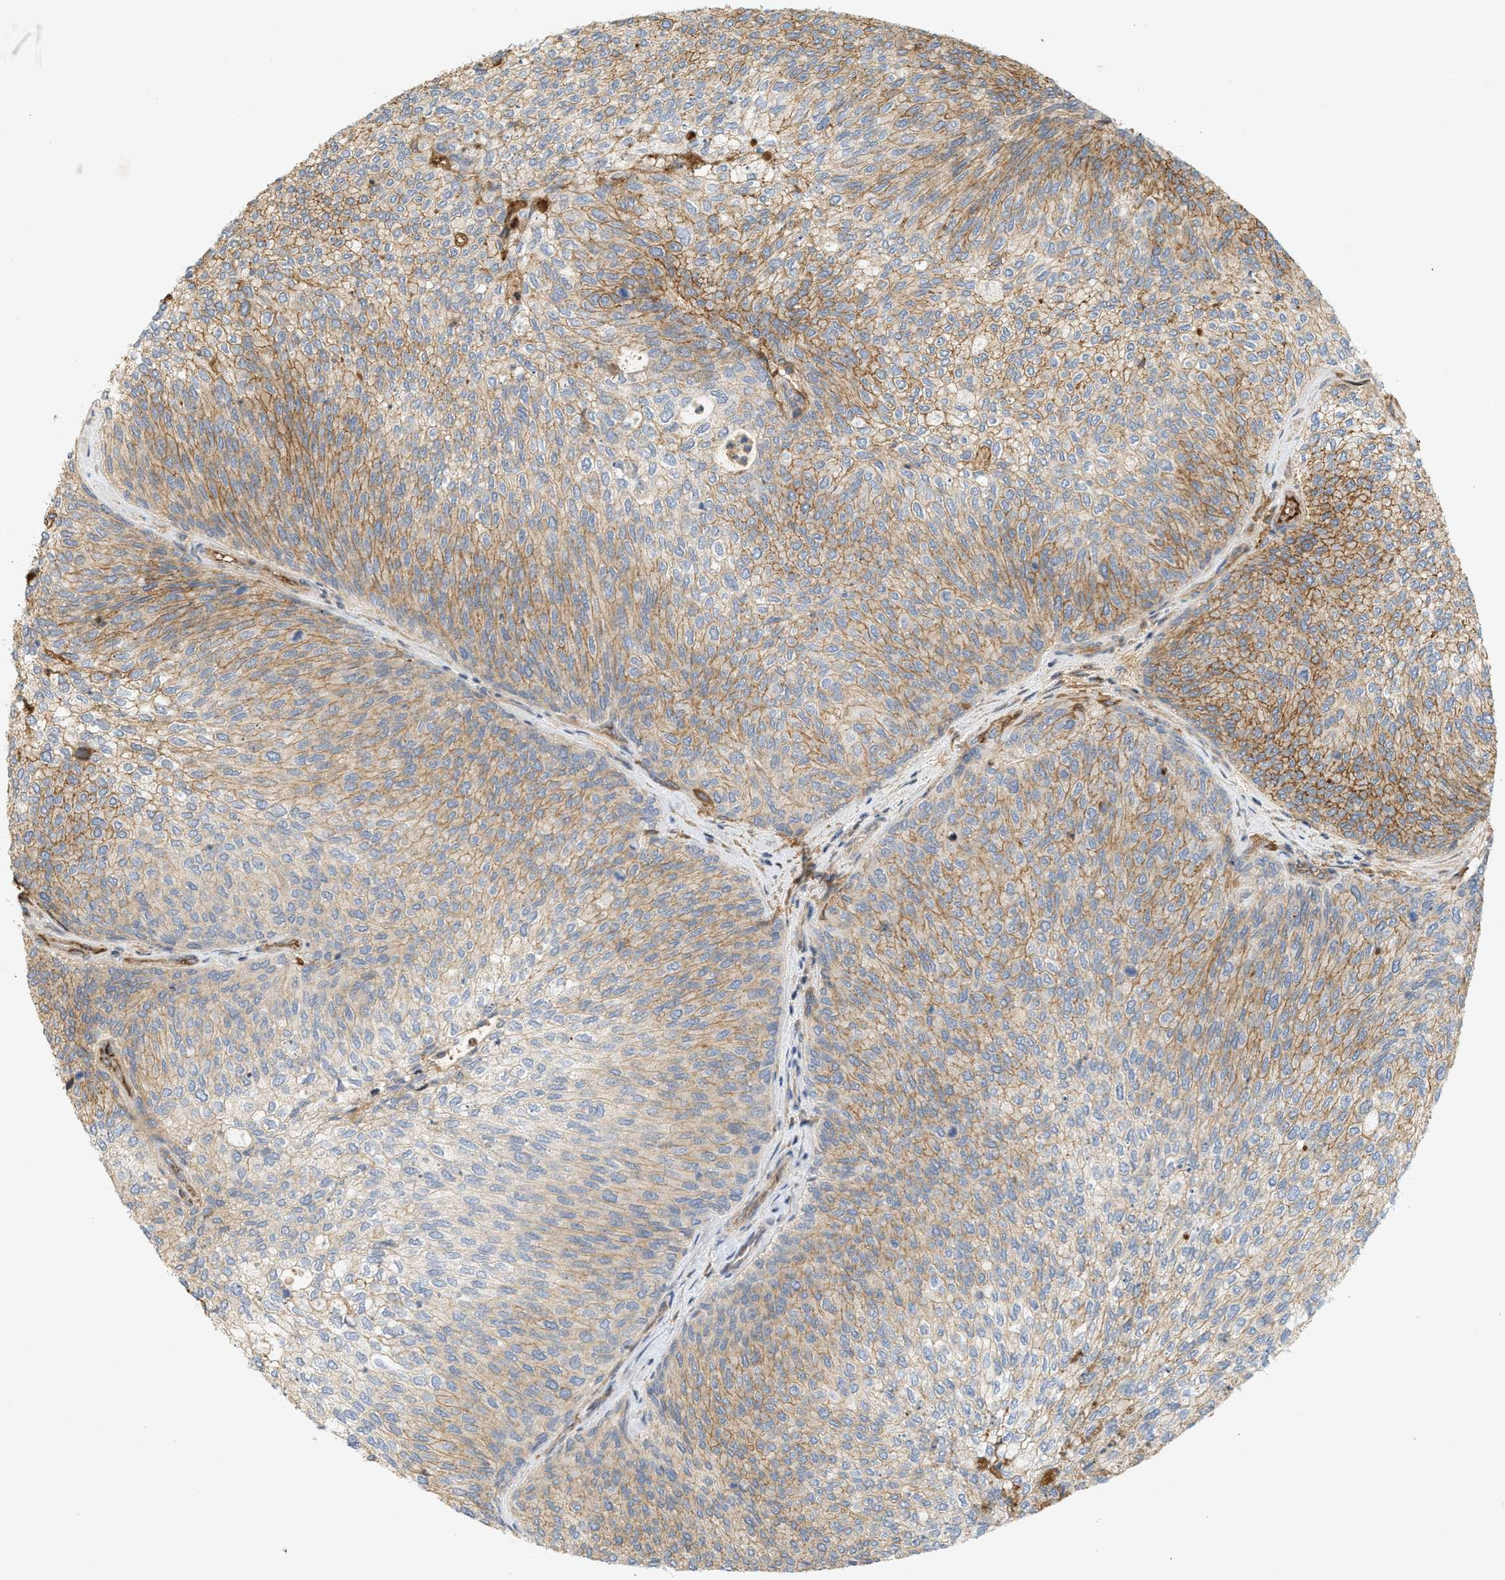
{"staining": {"intensity": "moderate", "quantity": "25%-75%", "location": "cytoplasmic/membranous"}, "tissue": "urothelial cancer", "cell_type": "Tumor cells", "image_type": "cancer", "snomed": [{"axis": "morphology", "description": "Urothelial carcinoma, Low grade"}, {"axis": "topography", "description": "Urinary bladder"}], "caption": "An image of low-grade urothelial carcinoma stained for a protein displays moderate cytoplasmic/membranous brown staining in tumor cells.", "gene": "F8", "patient": {"sex": "female", "age": 79}}